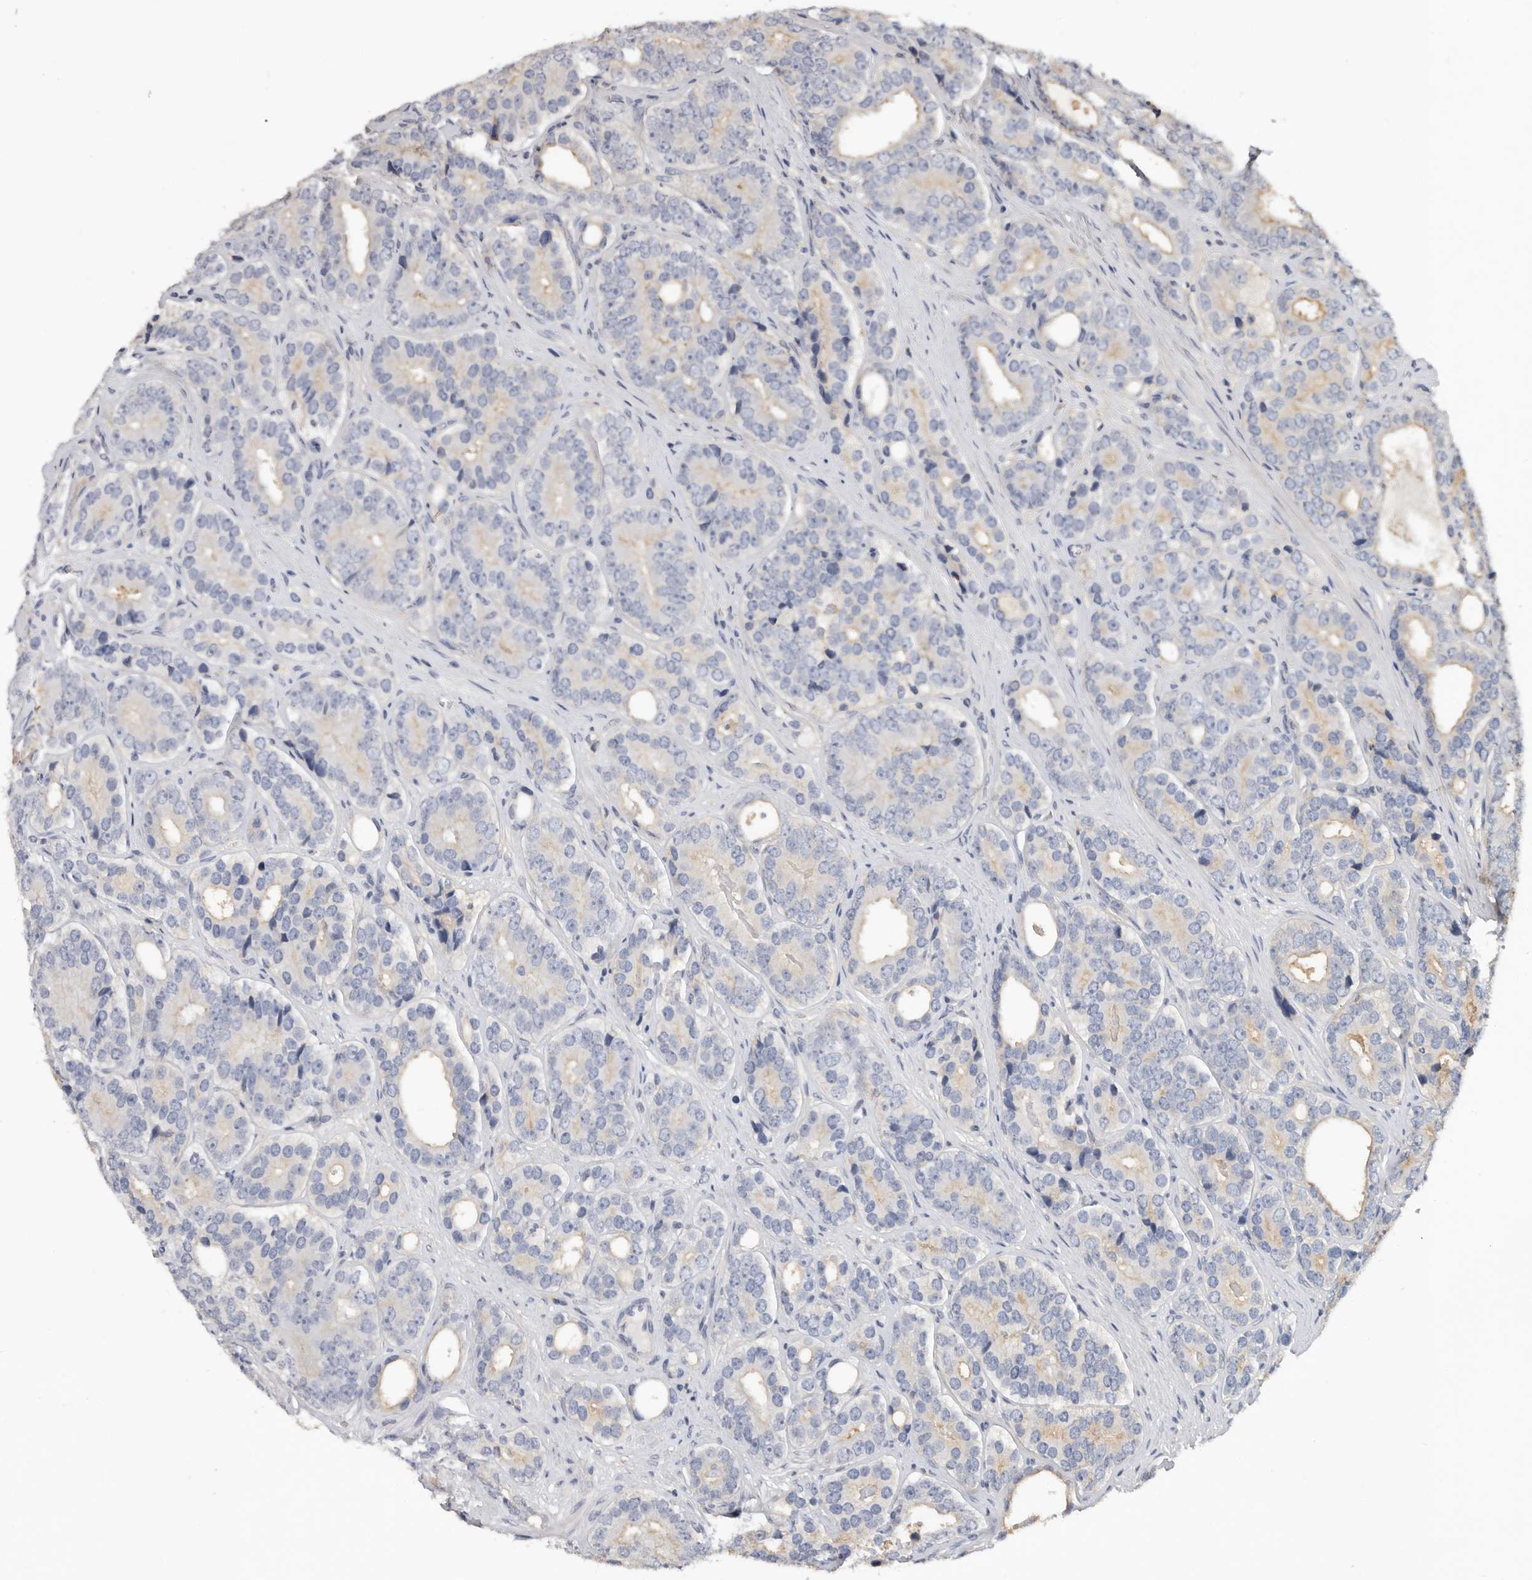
{"staining": {"intensity": "weak", "quantity": "<25%", "location": "cytoplasmic/membranous"}, "tissue": "prostate cancer", "cell_type": "Tumor cells", "image_type": "cancer", "snomed": [{"axis": "morphology", "description": "Adenocarcinoma, High grade"}, {"axis": "topography", "description": "Prostate"}], "caption": "A photomicrograph of high-grade adenocarcinoma (prostate) stained for a protein exhibits no brown staining in tumor cells. The staining is performed using DAB brown chromogen with nuclei counter-stained in using hematoxylin.", "gene": "WDTC1", "patient": {"sex": "male", "age": 56}}